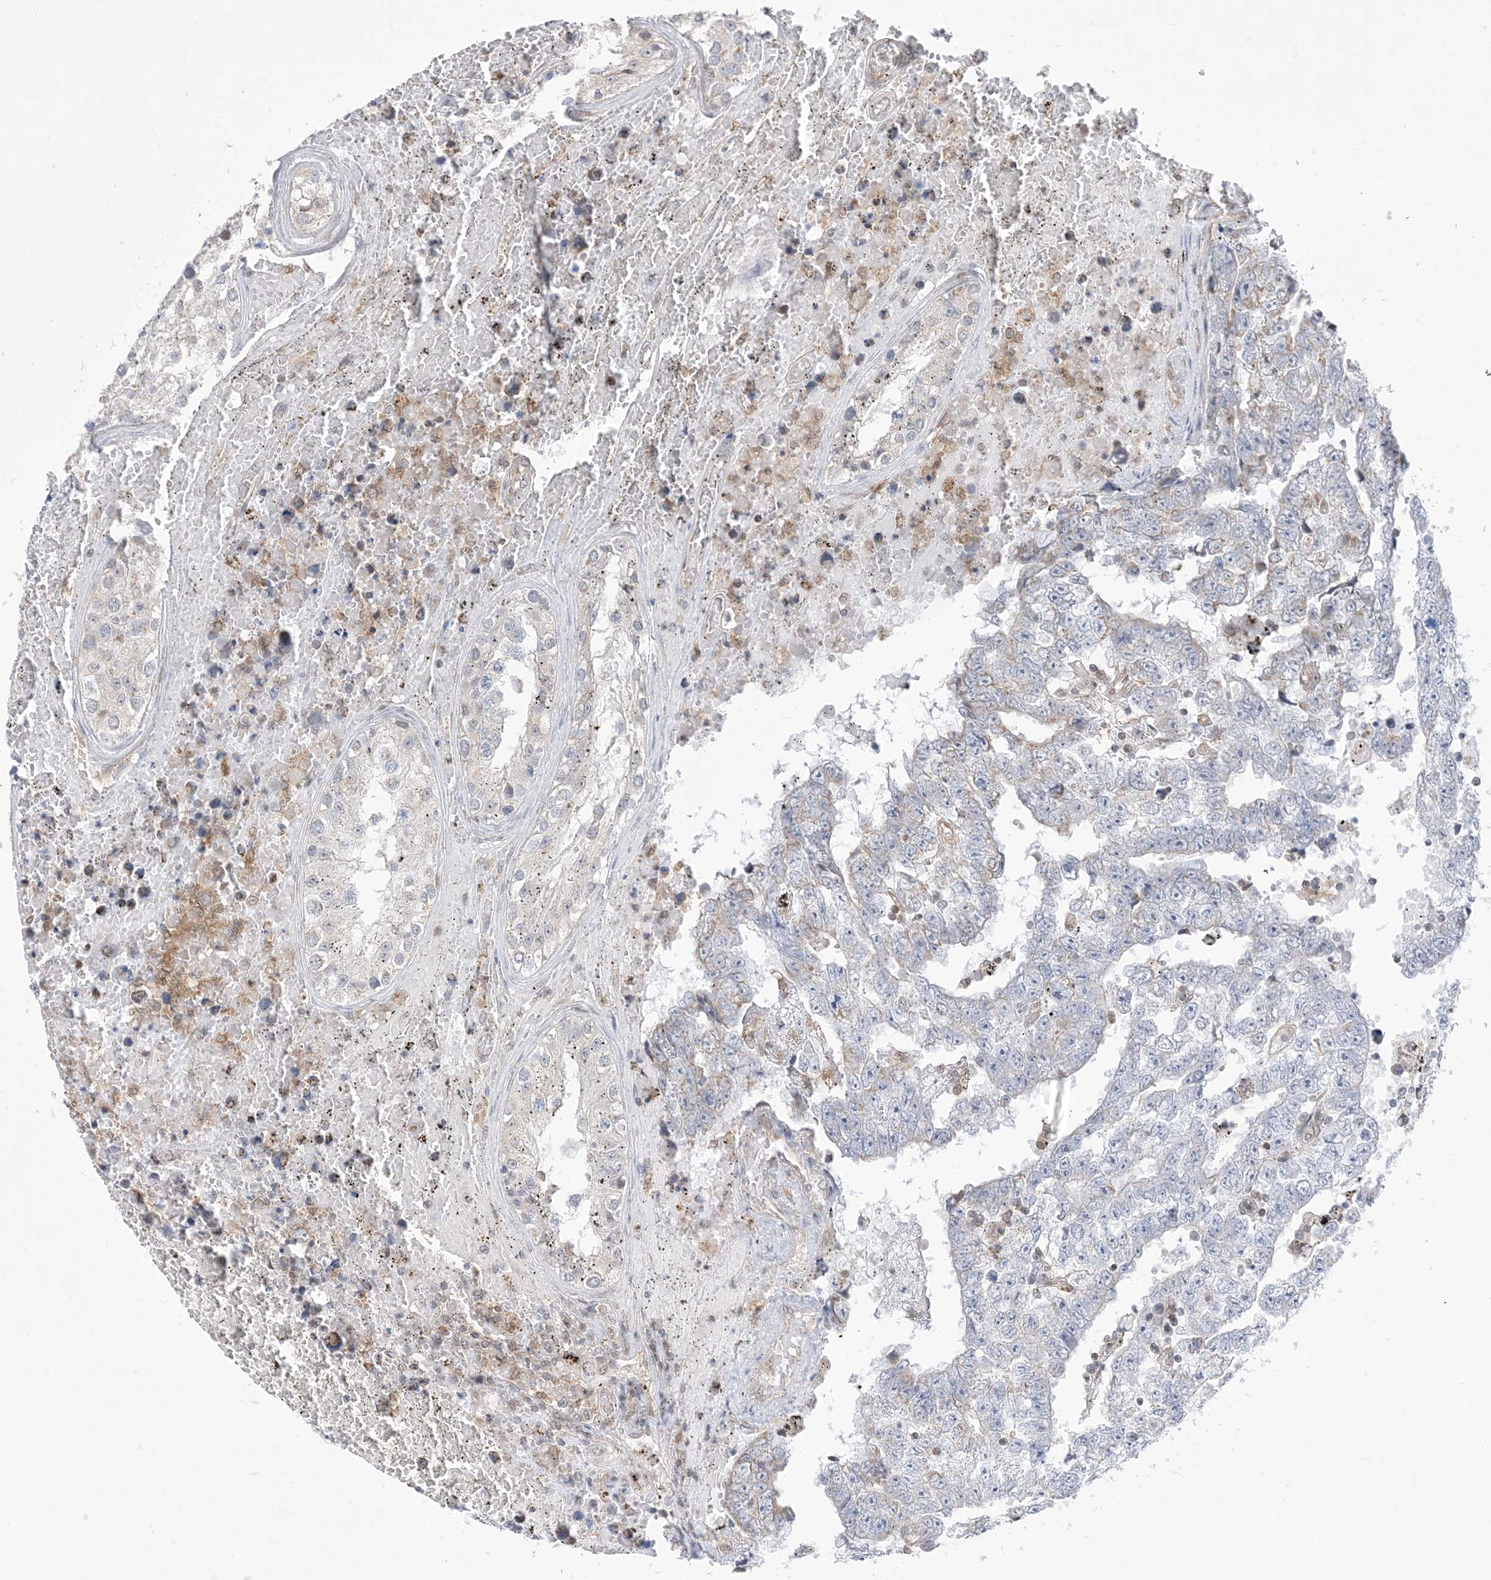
{"staining": {"intensity": "weak", "quantity": "<25%", "location": "cytoplasmic/membranous"}, "tissue": "testis cancer", "cell_type": "Tumor cells", "image_type": "cancer", "snomed": [{"axis": "morphology", "description": "Carcinoma, Embryonal, NOS"}, {"axis": "topography", "description": "Testis"}], "caption": "Testis cancer stained for a protein using immunohistochemistry demonstrates no expression tumor cells.", "gene": "CASP4", "patient": {"sex": "male", "age": 25}}